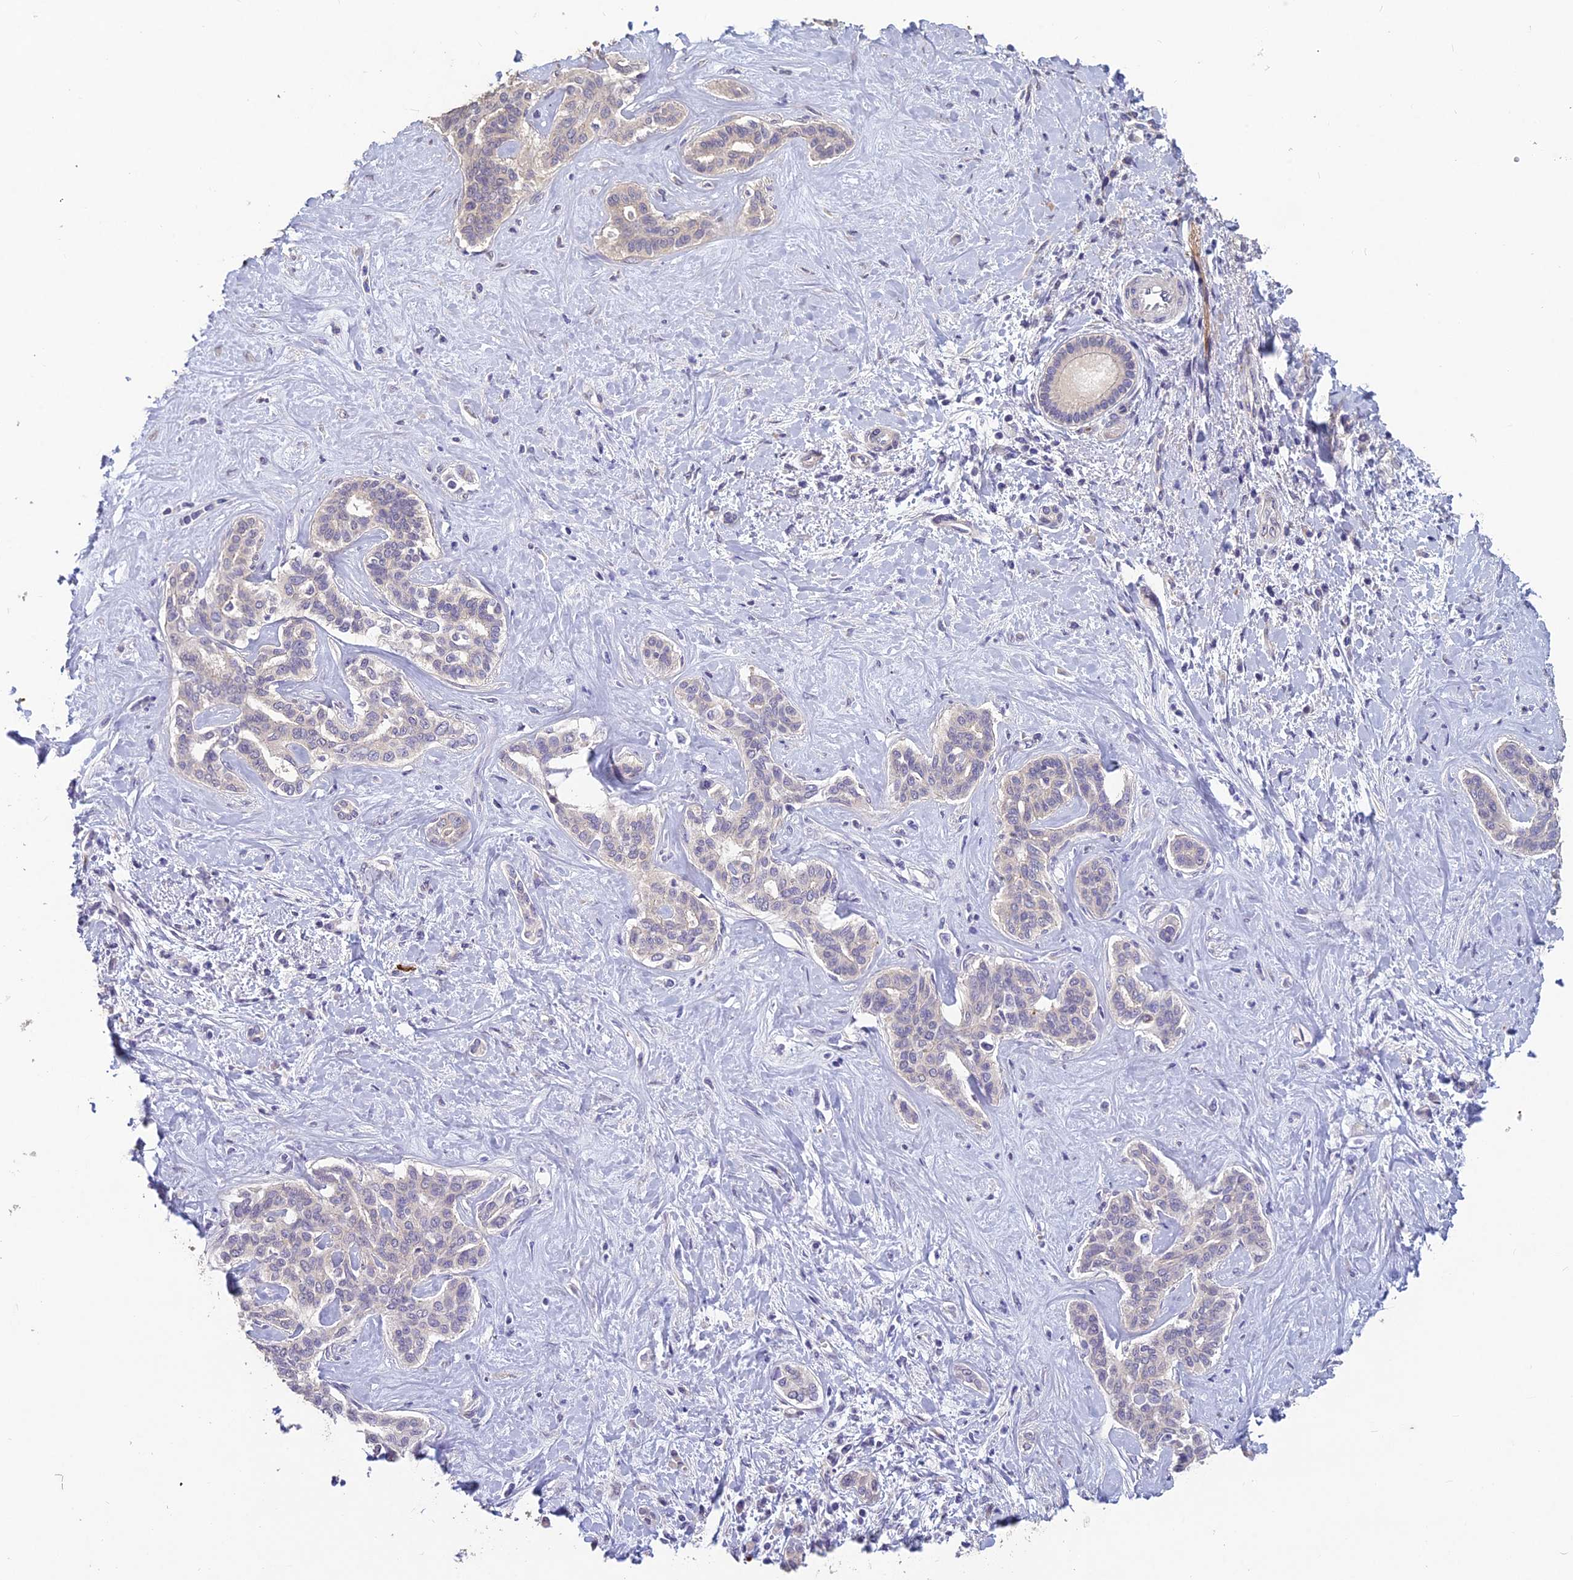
{"staining": {"intensity": "negative", "quantity": "none", "location": "none"}, "tissue": "liver cancer", "cell_type": "Tumor cells", "image_type": "cancer", "snomed": [{"axis": "morphology", "description": "Cholangiocarcinoma"}, {"axis": "topography", "description": "Liver"}], "caption": "Histopathology image shows no protein positivity in tumor cells of liver cancer (cholangiocarcinoma) tissue.", "gene": "CEACAM16", "patient": {"sex": "female", "age": 77}}